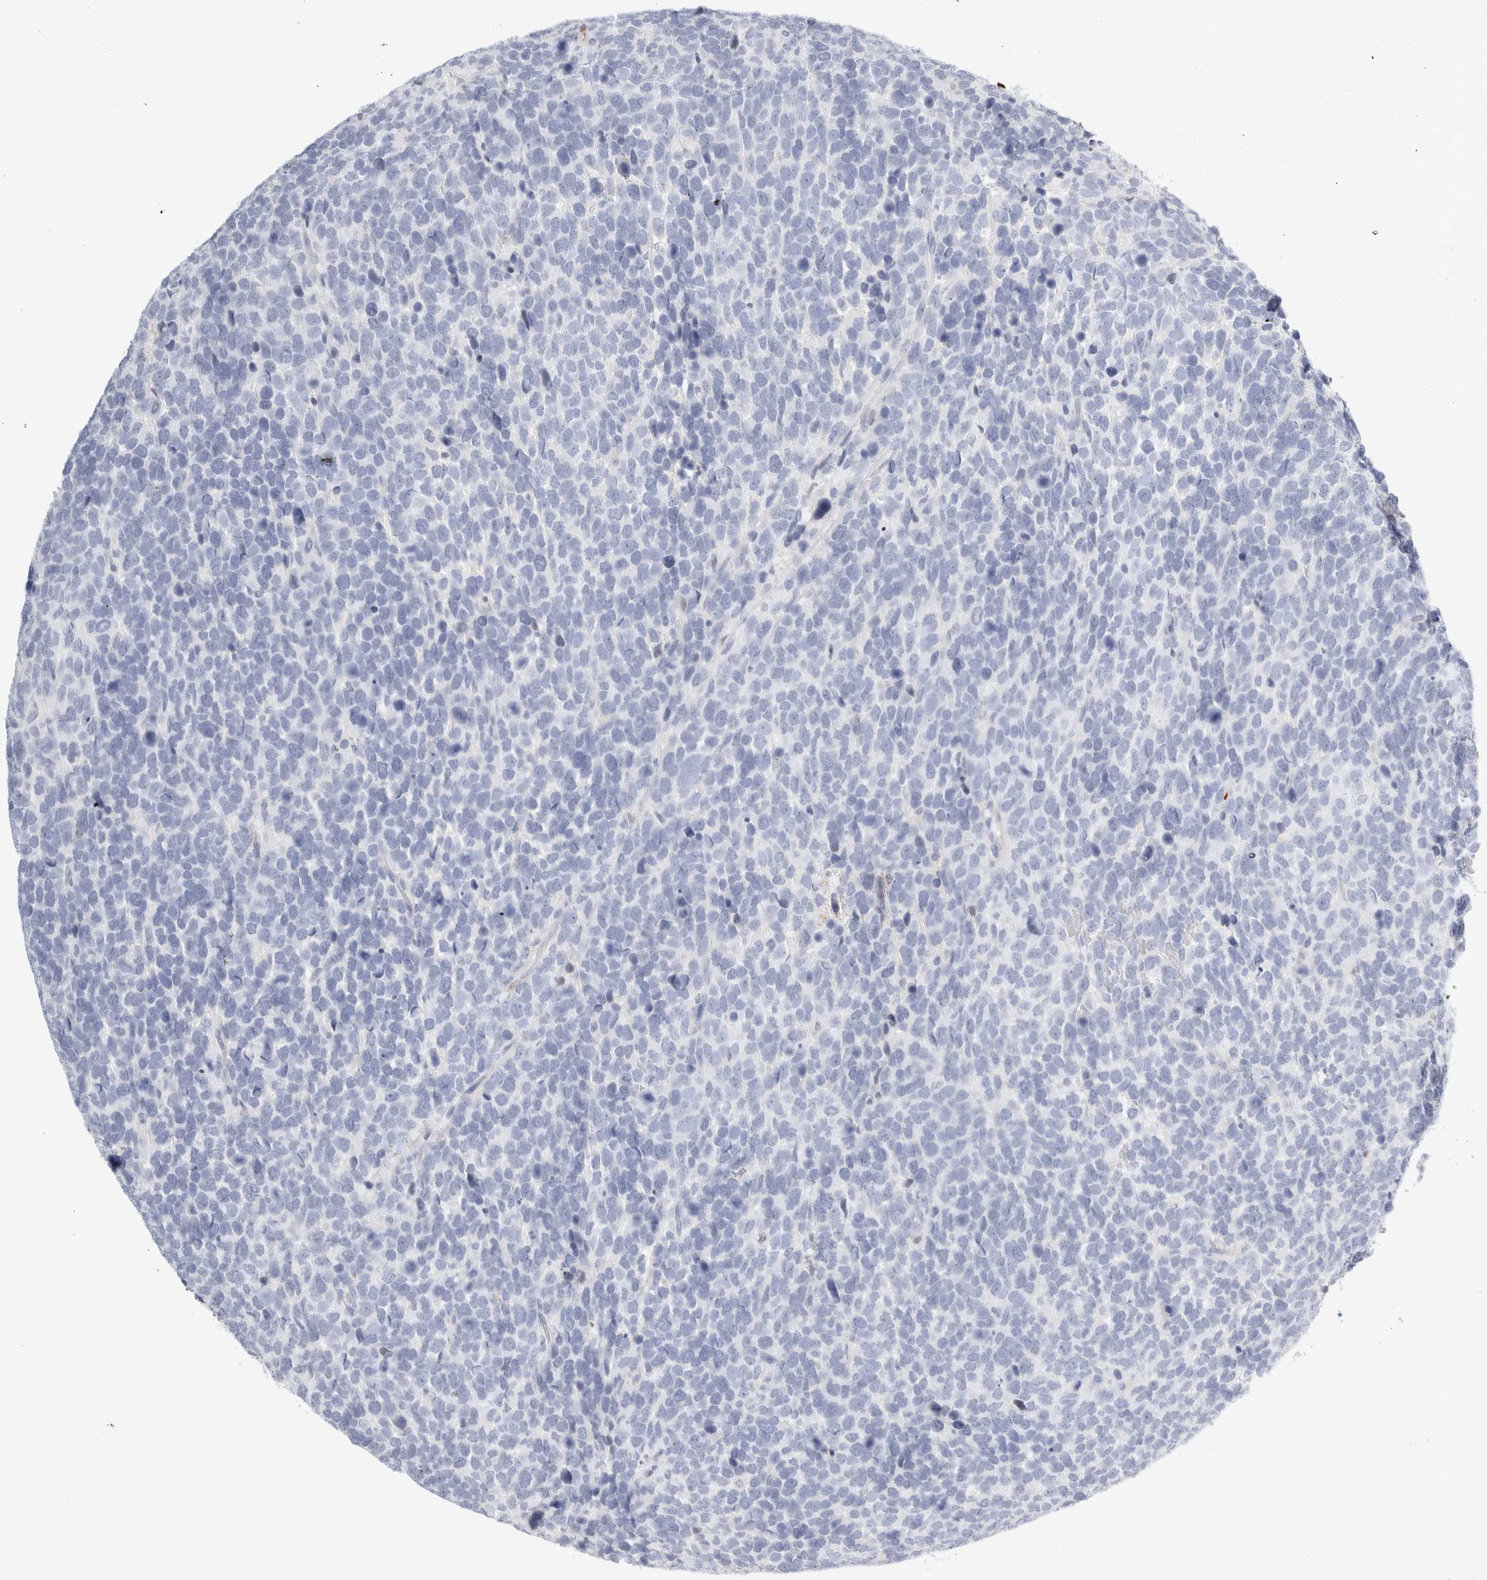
{"staining": {"intensity": "negative", "quantity": "none", "location": "none"}, "tissue": "urothelial cancer", "cell_type": "Tumor cells", "image_type": "cancer", "snomed": [{"axis": "morphology", "description": "Urothelial carcinoma, High grade"}, {"axis": "topography", "description": "Urinary bladder"}], "caption": "IHC photomicrograph of urothelial carcinoma (high-grade) stained for a protein (brown), which displays no expression in tumor cells.", "gene": "FGL2", "patient": {"sex": "female", "age": 82}}